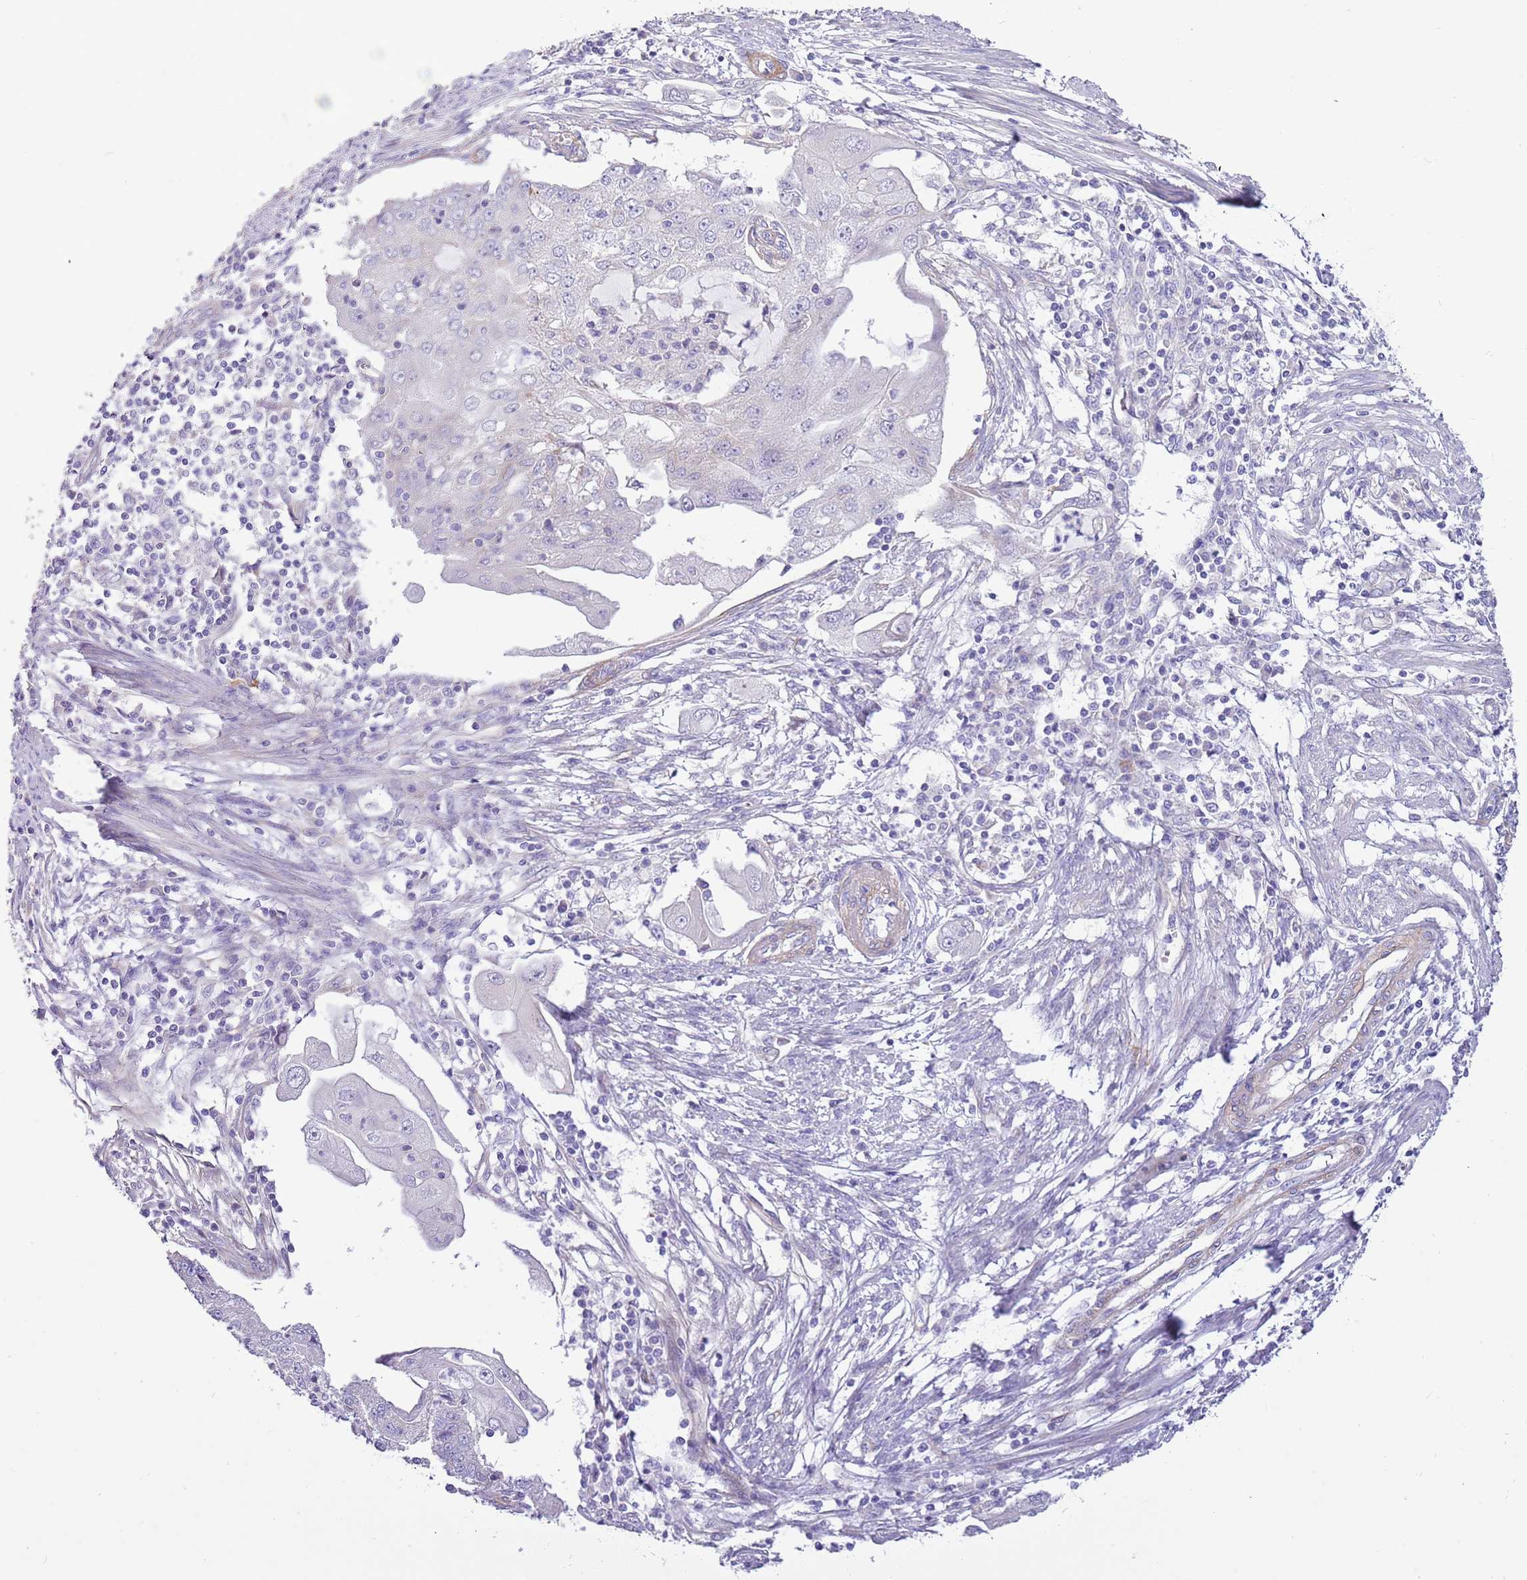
{"staining": {"intensity": "negative", "quantity": "none", "location": "none"}, "tissue": "endometrial cancer", "cell_type": "Tumor cells", "image_type": "cancer", "snomed": [{"axis": "morphology", "description": "Adenocarcinoma, NOS"}, {"axis": "topography", "description": "Endometrium"}], "caption": "Immunohistochemical staining of human adenocarcinoma (endometrial) displays no significant positivity in tumor cells. (DAB (3,3'-diaminobenzidine) immunohistochemistry (IHC) with hematoxylin counter stain).", "gene": "SERINC3", "patient": {"sex": "female", "age": 56}}